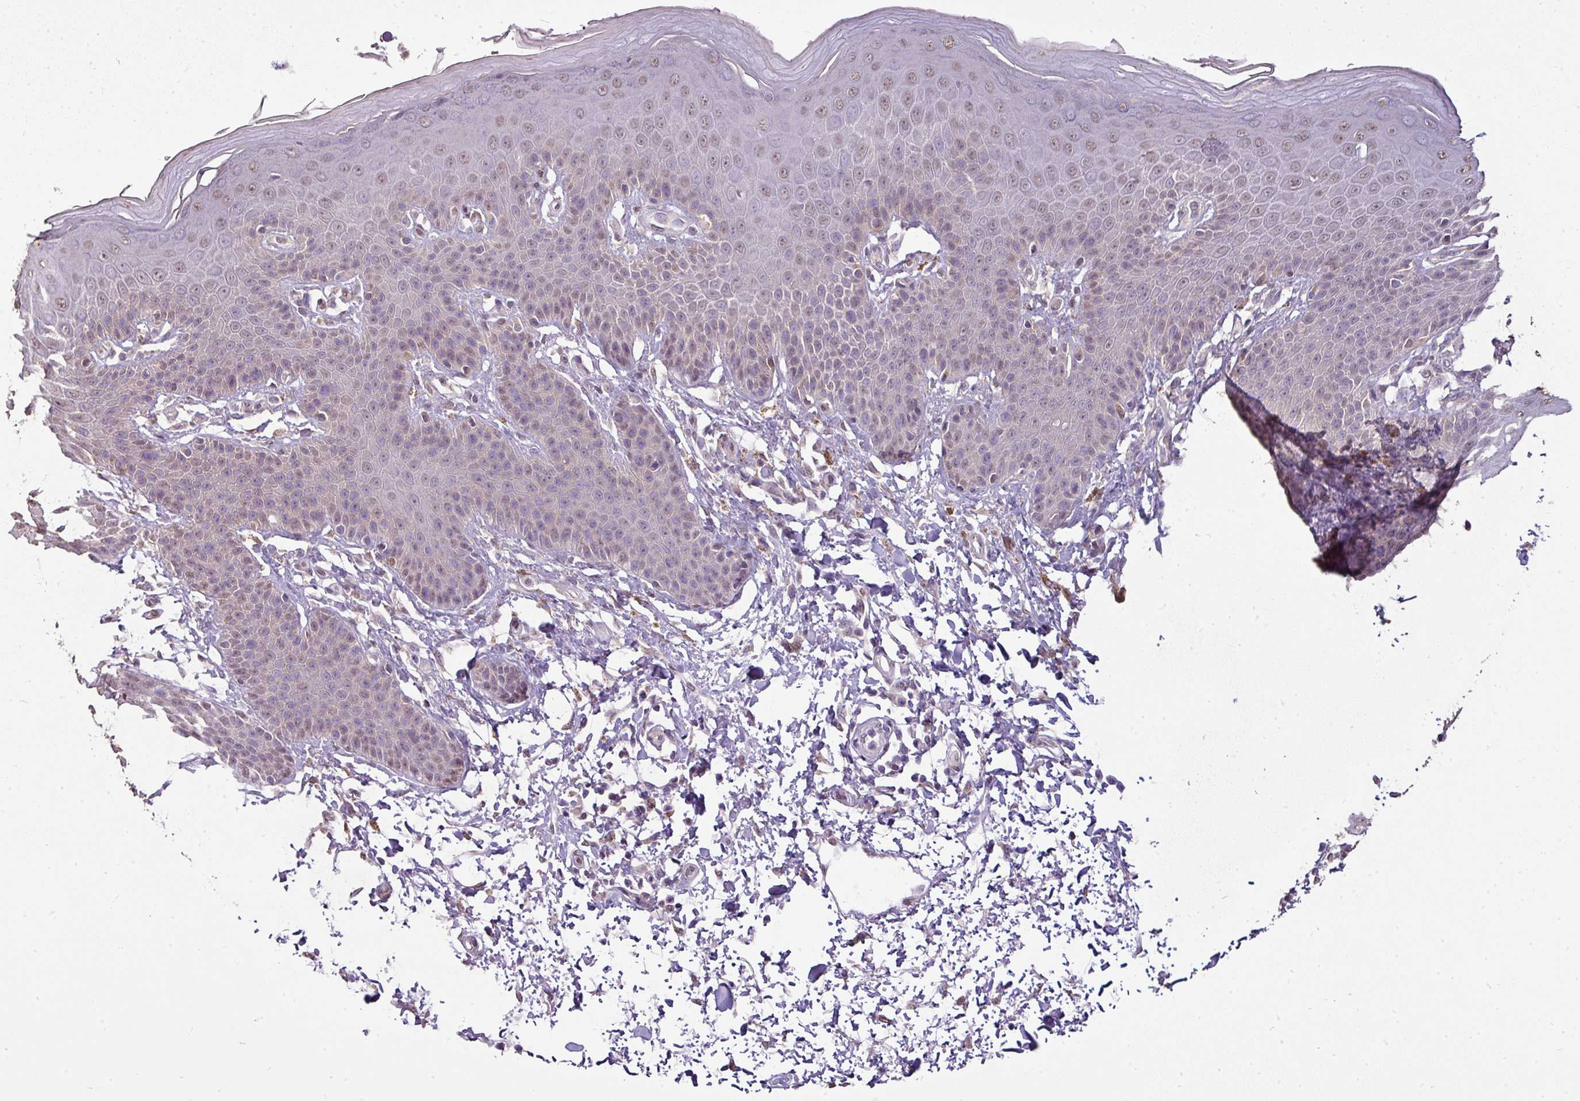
{"staining": {"intensity": "weak", "quantity": "25%-75%", "location": "cytoplasmic/membranous,nuclear"}, "tissue": "skin", "cell_type": "Epidermal cells", "image_type": "normal", "snomed": [{"axis": "morphology", "description": "Normal tissue, NOS"}, {"axis": "topography", "description": "Peripheral nerve tissue"}], "caption": "Immunohistochemical staining of benign skin displays 25%-75% levels of weak cytoplasmic/membranous,nuclear protein expression in about 25%-75% of epidermal cells.", "gene": "JPH2", "patient": {"sex": "male", "age": 51}}